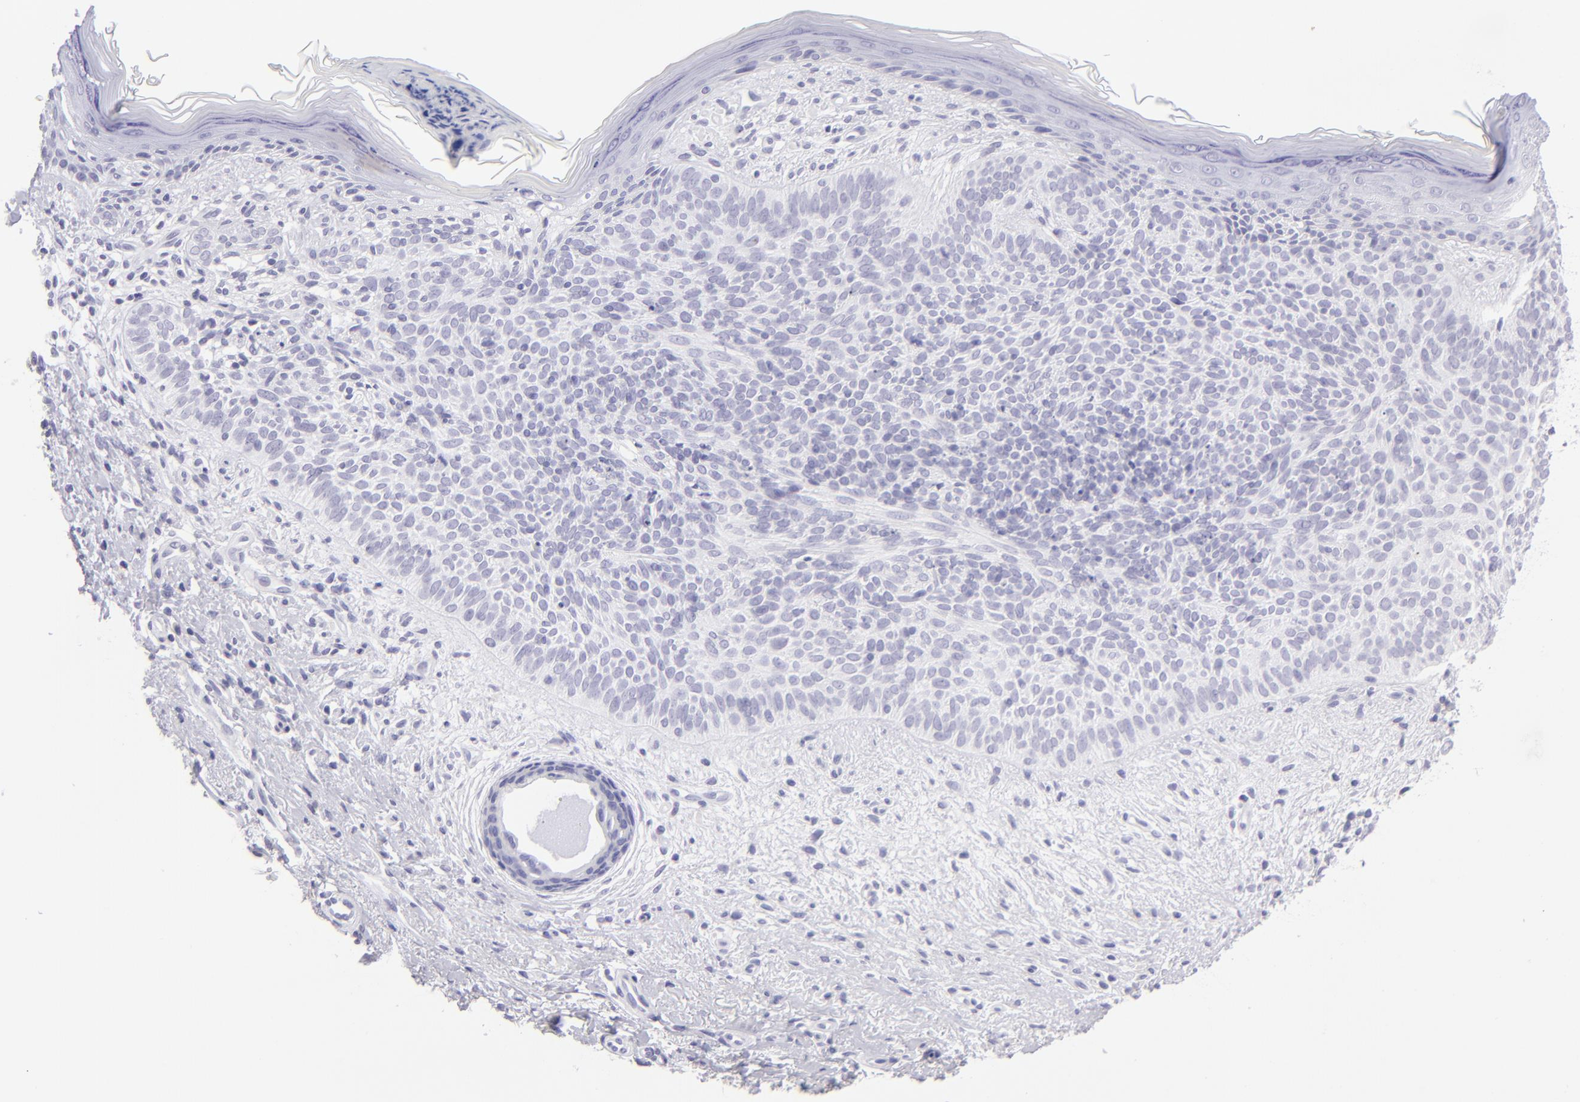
{"staining": {"intensity": "negative", "quantity": "none", "location": "none"}, "tissue": "skin cancer", "cell_type": "Tumor cells", "image_type": "cancer", "snomed": [{"axis": "morphology", "description": "Basal cell carcinoma"}, {"axis": "topography", "description": "Skin"}], "caption": "This is an immunohistochemistry image of human skin cancer. There is no staining in tumor cells.", "gene": "SLC1A3", "patient": {"sex": "female", "age": 78}}